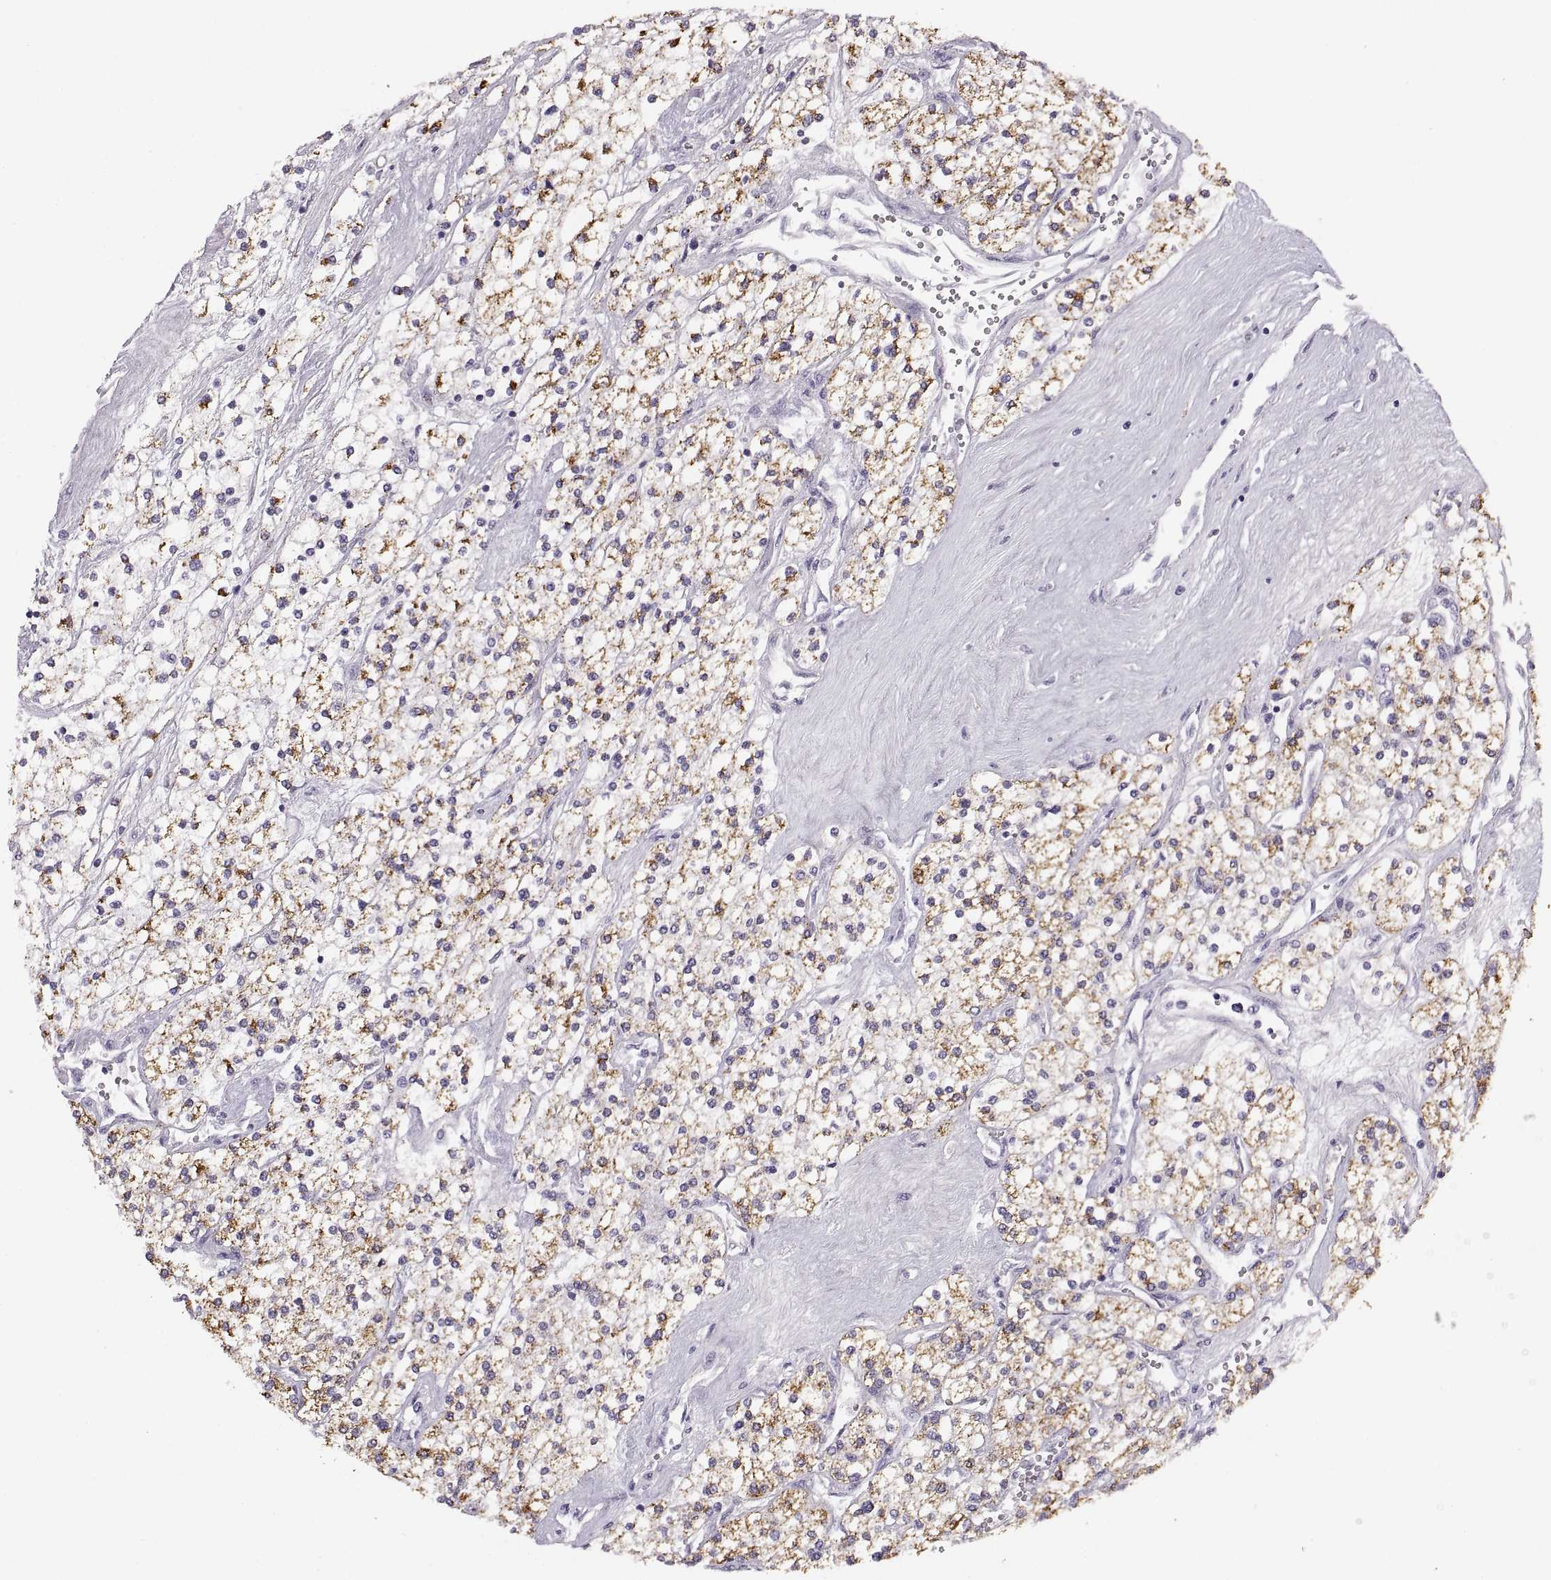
{"staining": {"intensity": "strong", "quantity": "25%-75%", "location": "cytoplasmic/membranous"}, "tissue": "renal cancer", "cell_type": "Tumor cells", "image_type": "cancer", "snomed": [{"axis": "morphology", "description": "Adenocarcinoma, NOS"}, {"axis": "topography", "description": "Kidney"}], "caption": "A high-resolution photomicrograph shows immunohistochemistry (IHC) staining of adenocarcinoma (renal), which displays strong cytoplasmic/membranous expression in approximately 25%-75% of tumor cells. The protein of interest is shown in brown color, while the nuclei are stained blue.", "gene": "COL9A3", "patient": {"sex": "male", "age": 80}}